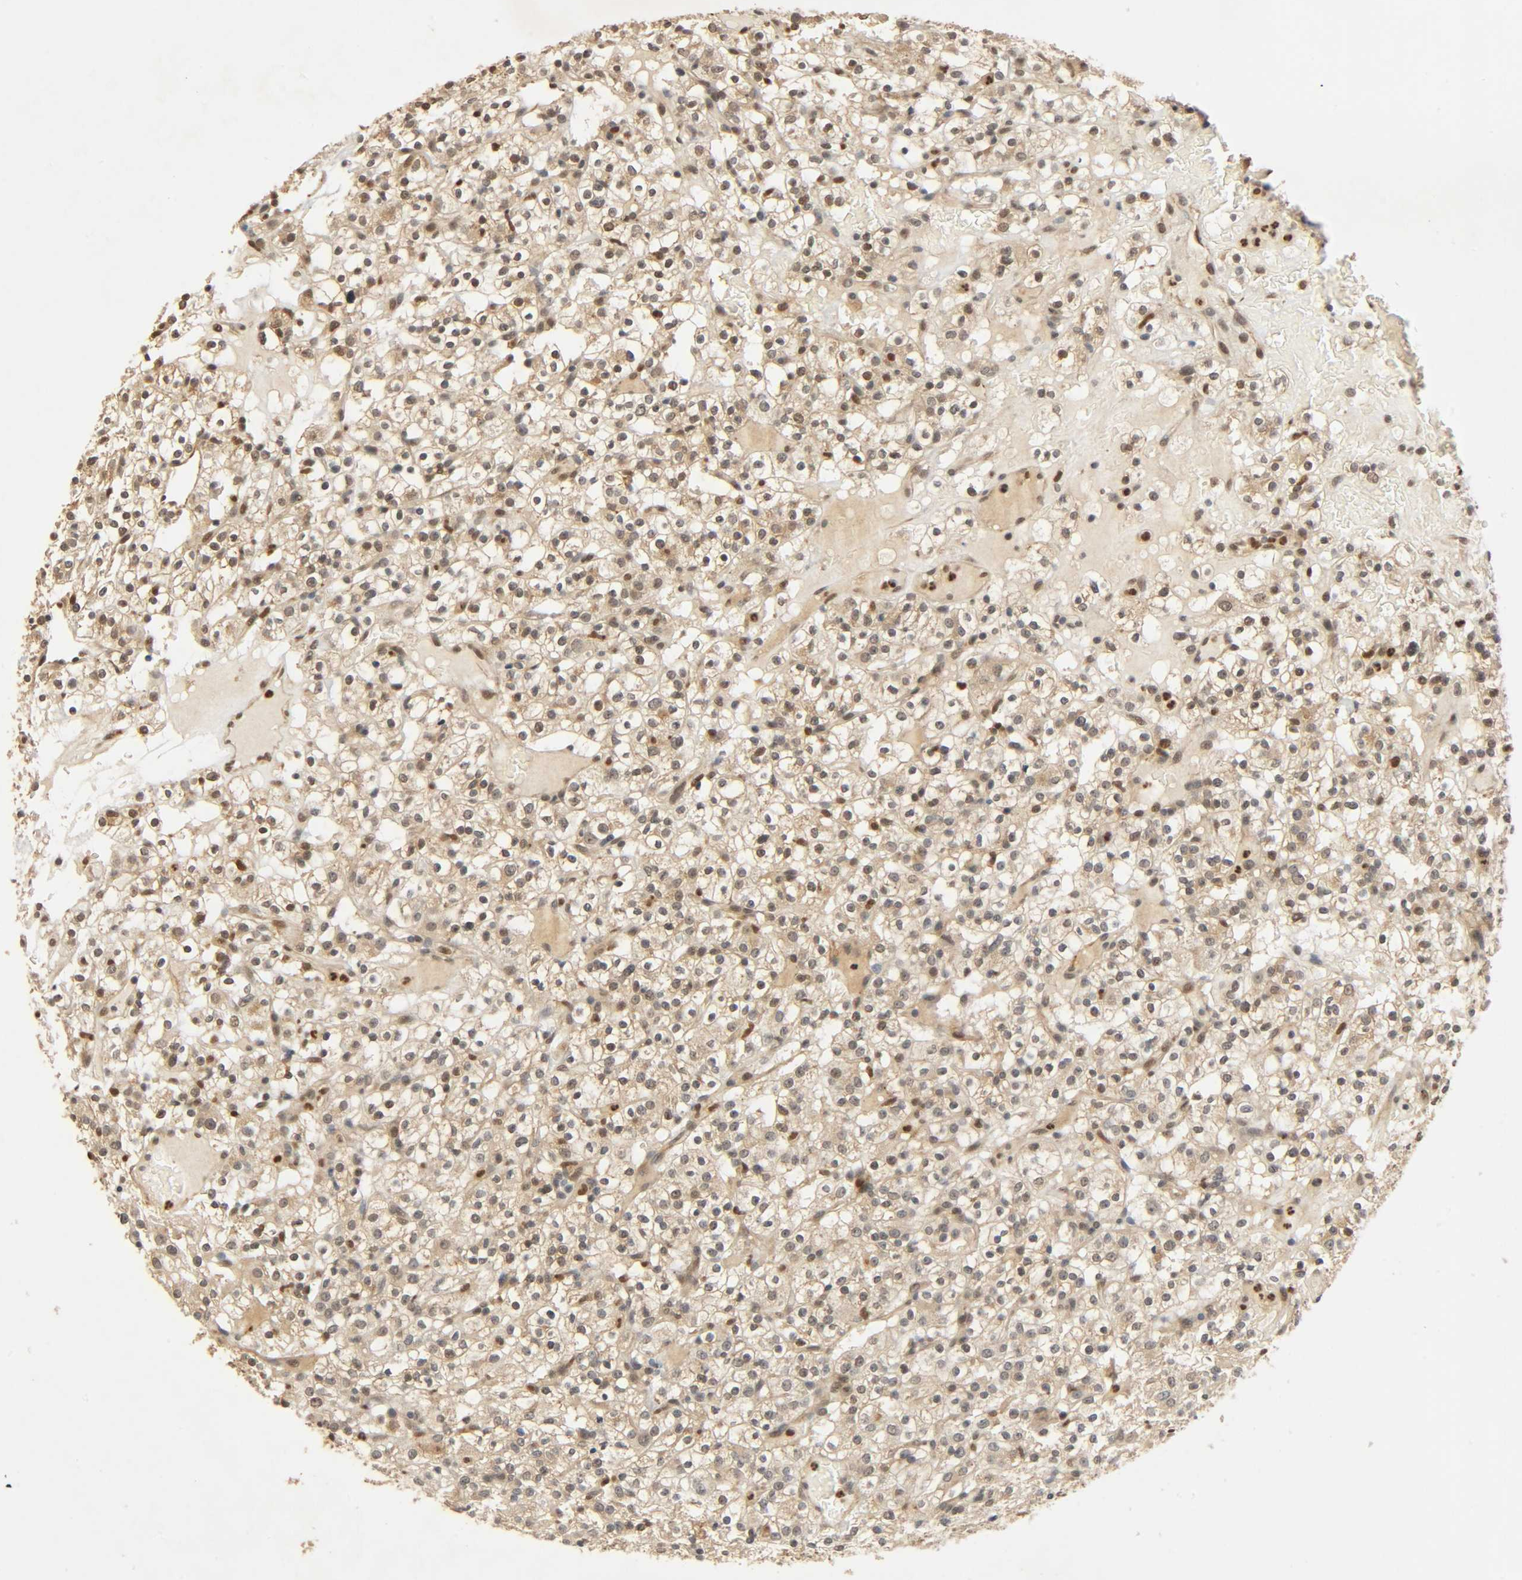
{"staining": {"intensity": "moderate", "quantity": "25%-75%", "location": "cytoplasmic/membranous,nuclear"}, "tissue": "renal cancer", "cell_type": "Tumor cells", "image_type": "cancer", "snomed": [{"axis": "morphology", "description": "Normal tissue, NOS"}, {"axis": "morphology", "description": "Adenocarcinoma, NOS"}, {"axis": "topography", "description": "Kidney"}], "caption": "DAB immunohistochemical staining of renal adenocarcinoma shows moderate cytoplasmic/membranous and nuclear protein expression in approximately 25%-75% of tumor cells. (IHC, brightfield microscopy, high magnification).", "gene": "ZFPM2", "patient": {"sex": "female", "age": 72}}